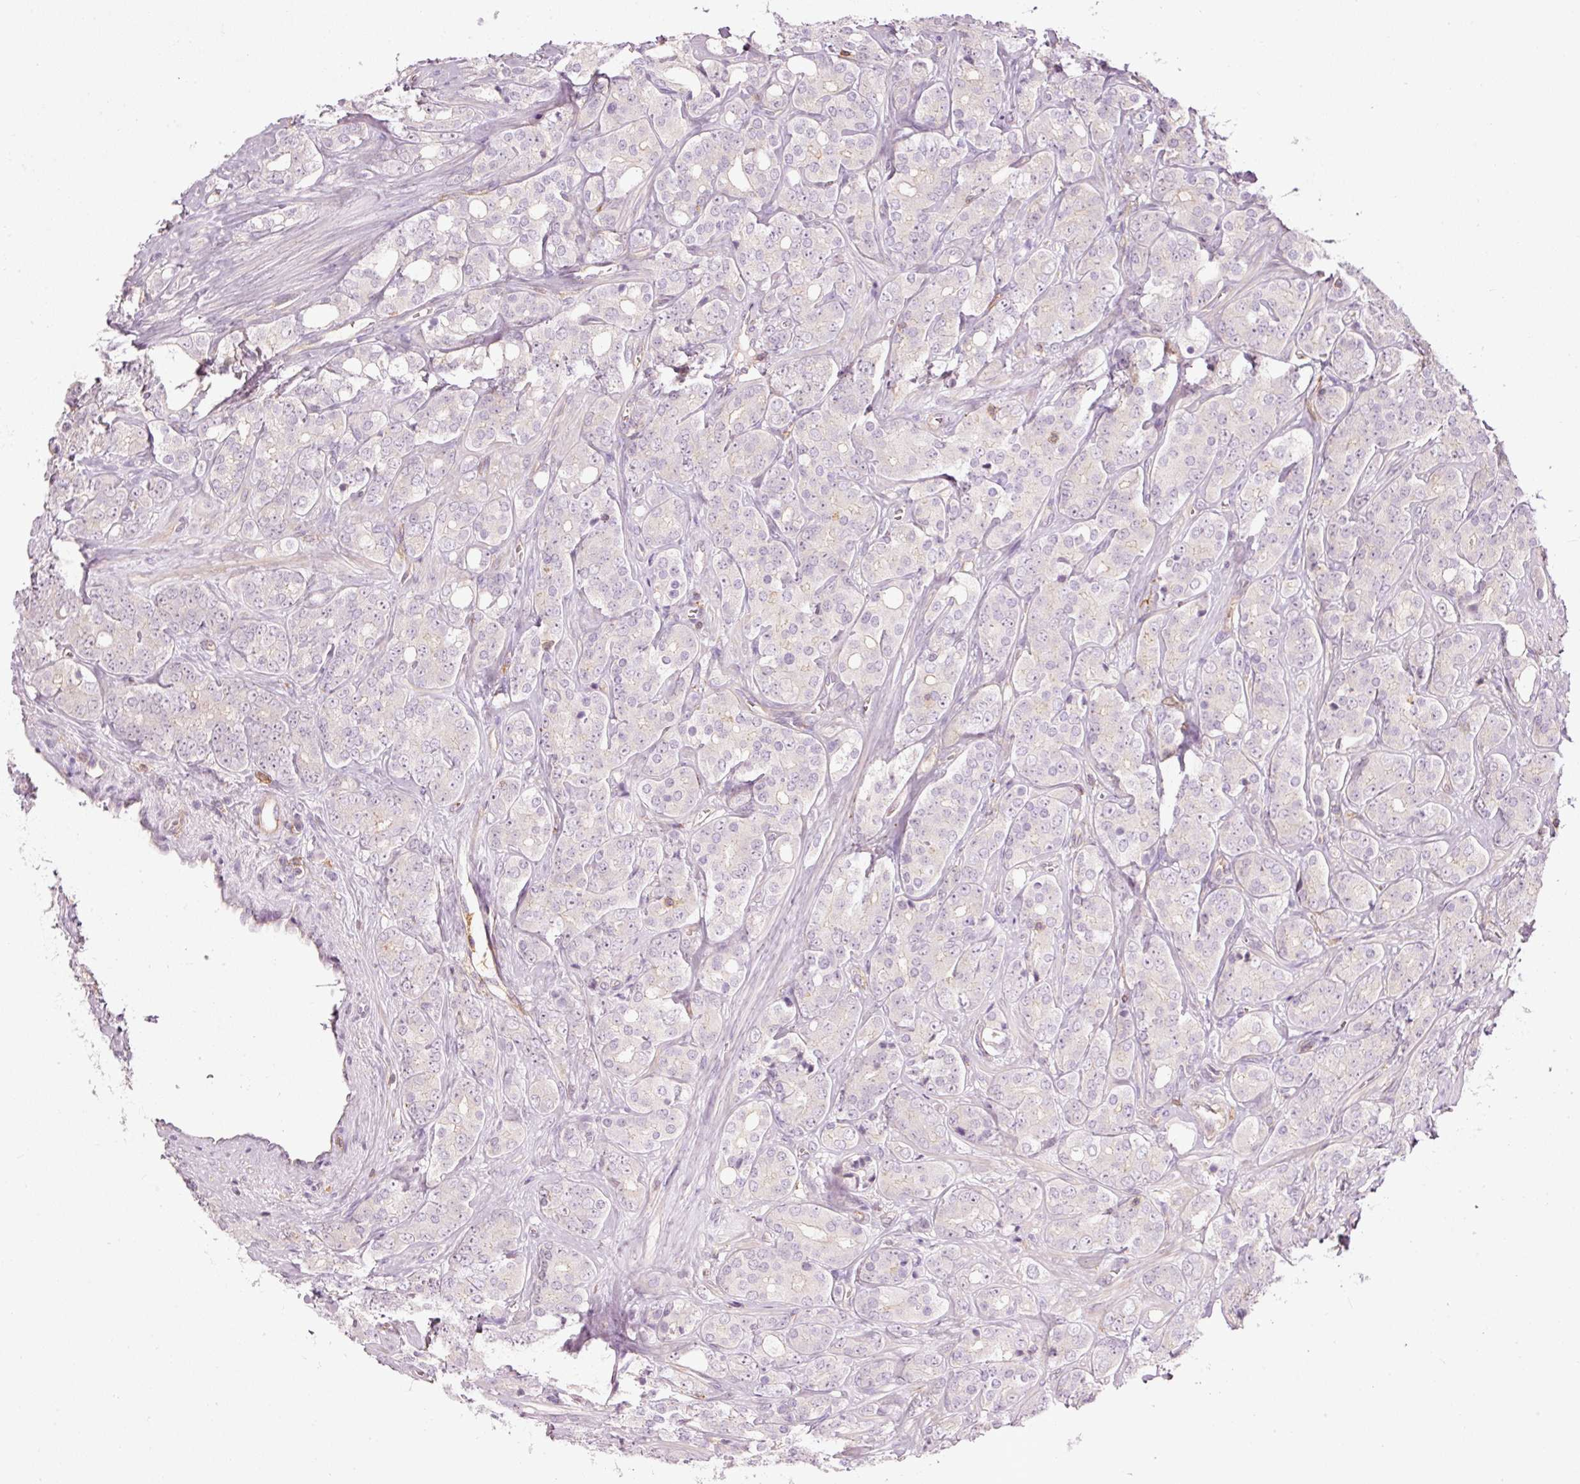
{"staining": {"intensity": "negative", "quantity": "none", "location": "none"}, "tissue": "prostate cancer", "cell_type": "Tumor cells", "image_type": "cancer", "snomed": [{"axis": "morphology", "description": "Adenocarcinoma, High grade"}, {"axis": "topography", "description": "Prostate"}], "caption": "An image of human prostate high-grade adenocarcinoma is negative for staining in tumor cells.", "gene": "SIPA1", "patient": {"sex": "male", "age": 62}}